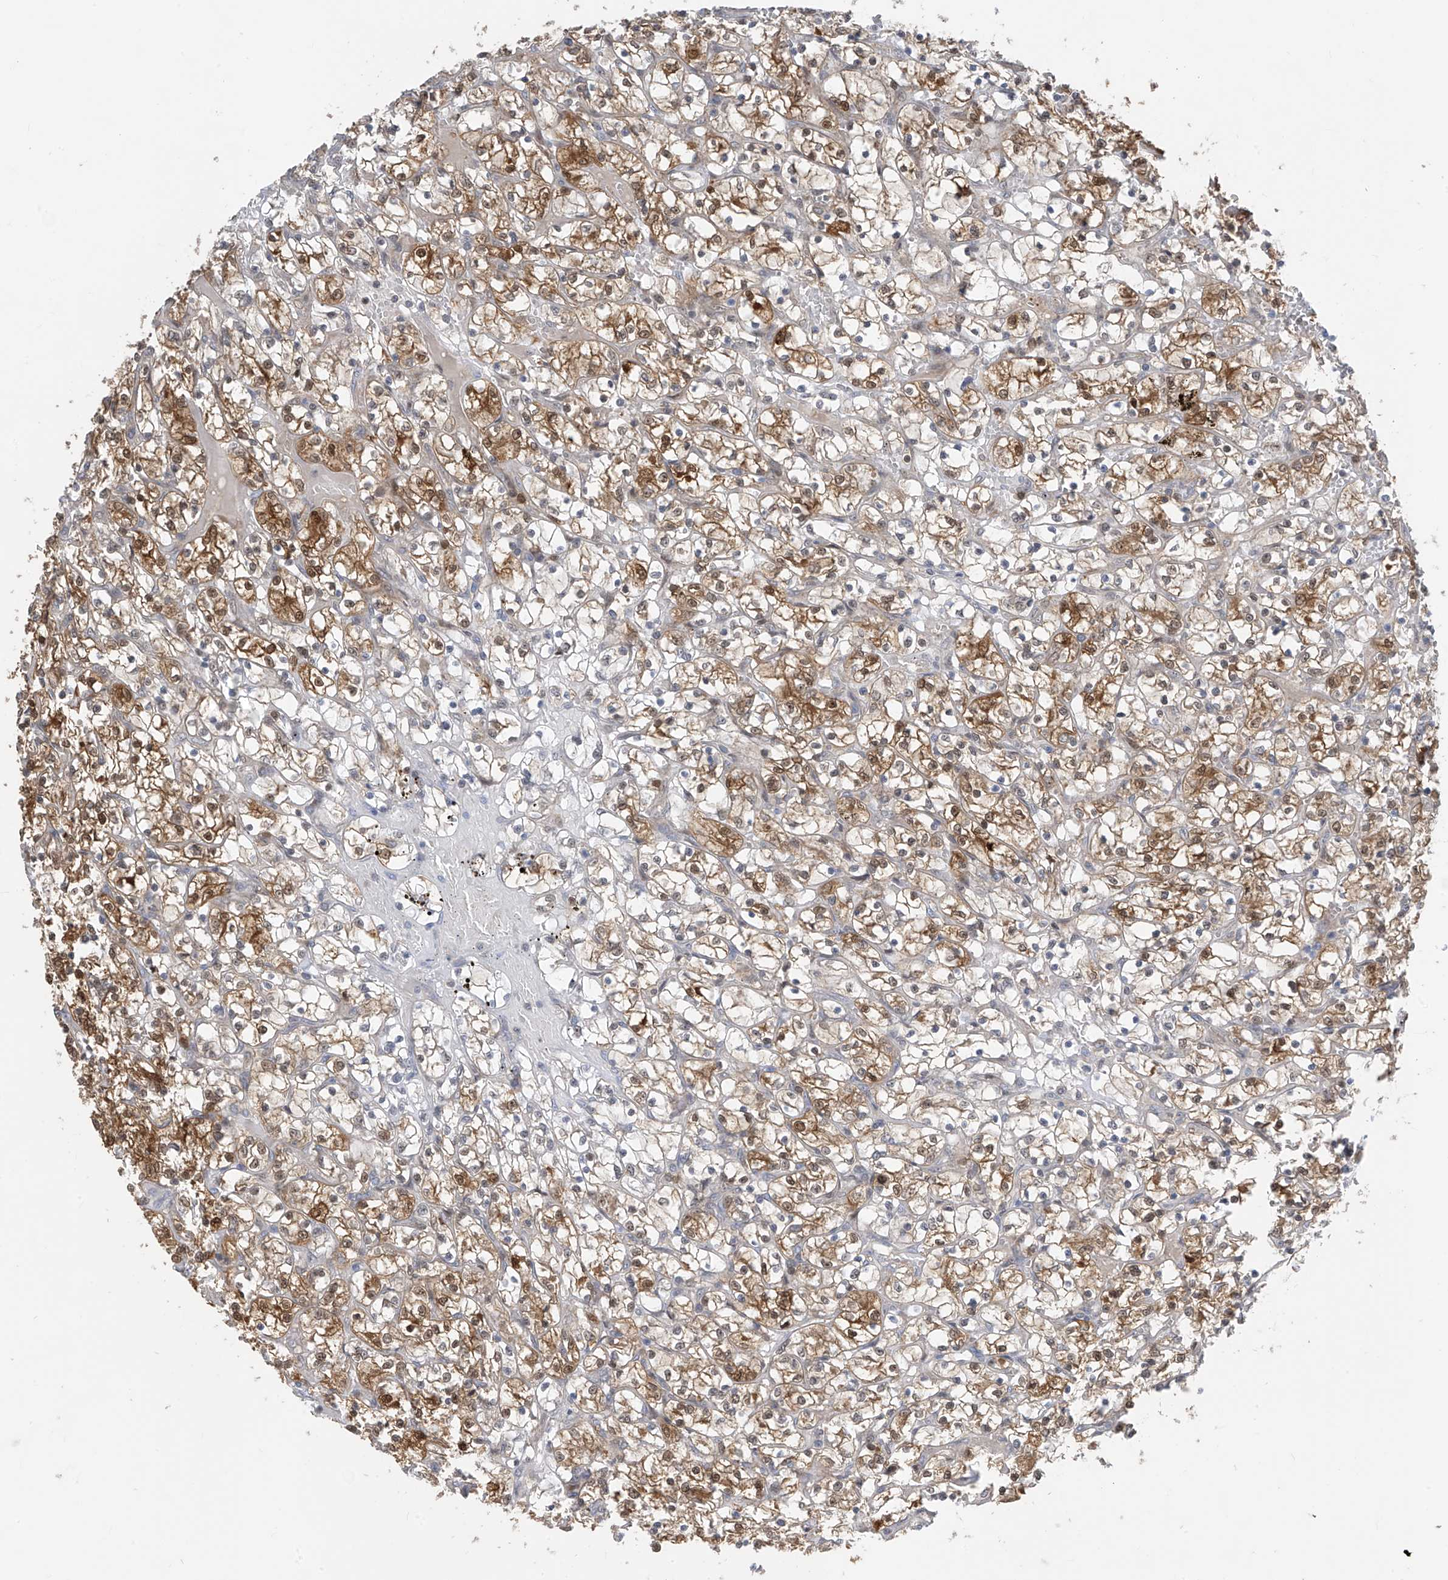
{"staining": {"intensity": "moderate", "quantity": ">75%", "location": "cytoplasmic/membranous,nuclear"}, "tissue": "renal cancer", "cell_type": "Tumor cells", "image_type": "cancer", "snomed": [{"axis": "morphology", "description": "Adenocarcinoma, NOS"}, {"axis": "topography", "description": "Kidney"}], "caption": "Immunohistochemical staining of renal adenocarcinoma demonstrates medium levels of moderate cytoplasmic/membranous and nuclear expression in about >75% of tumor cells.", "gene": "TTC38", "patient": {"sex": "female", "age": 69}}